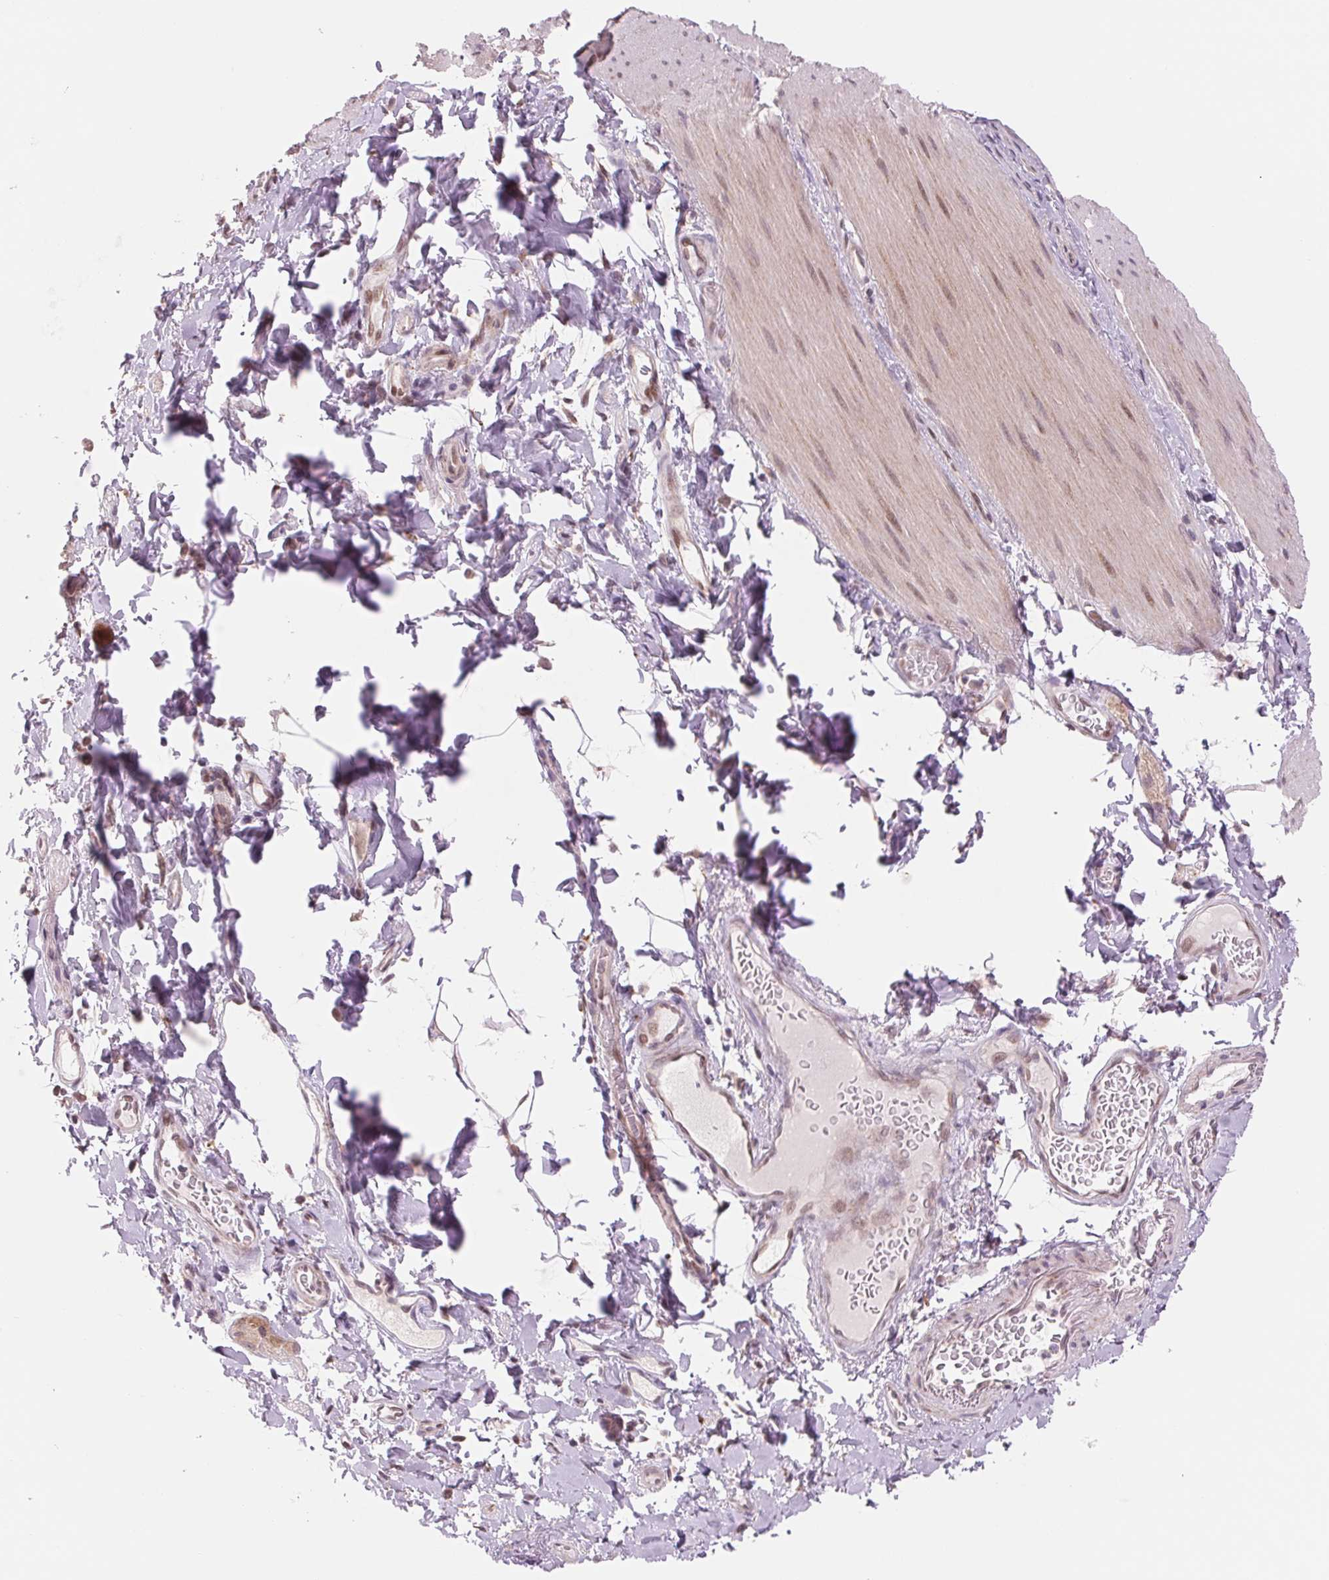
{"staining": {"intensity": "weak", "quantity": "25%-75%", "location": "nuclear"}, "tissue": "smooth muscle", "cell_type": "Smooth muscle cells", "image_type": "normal", "snomed": [{"axis": "morphology", "description": "Normal tissue, NOS"}, {"axis": "topography", "description": "Smooth muscle"}, {"axis": "topography", "description": "Colon"}], "caption": "Smooth muscle stained with DAB immunohistochemistry exhibits low levels of weak nuclear expression in approximately 25%-75% of smooth muscle cells.", "gene": "ARHGAP32", "patient": {"sex": "male", "age": 73}}